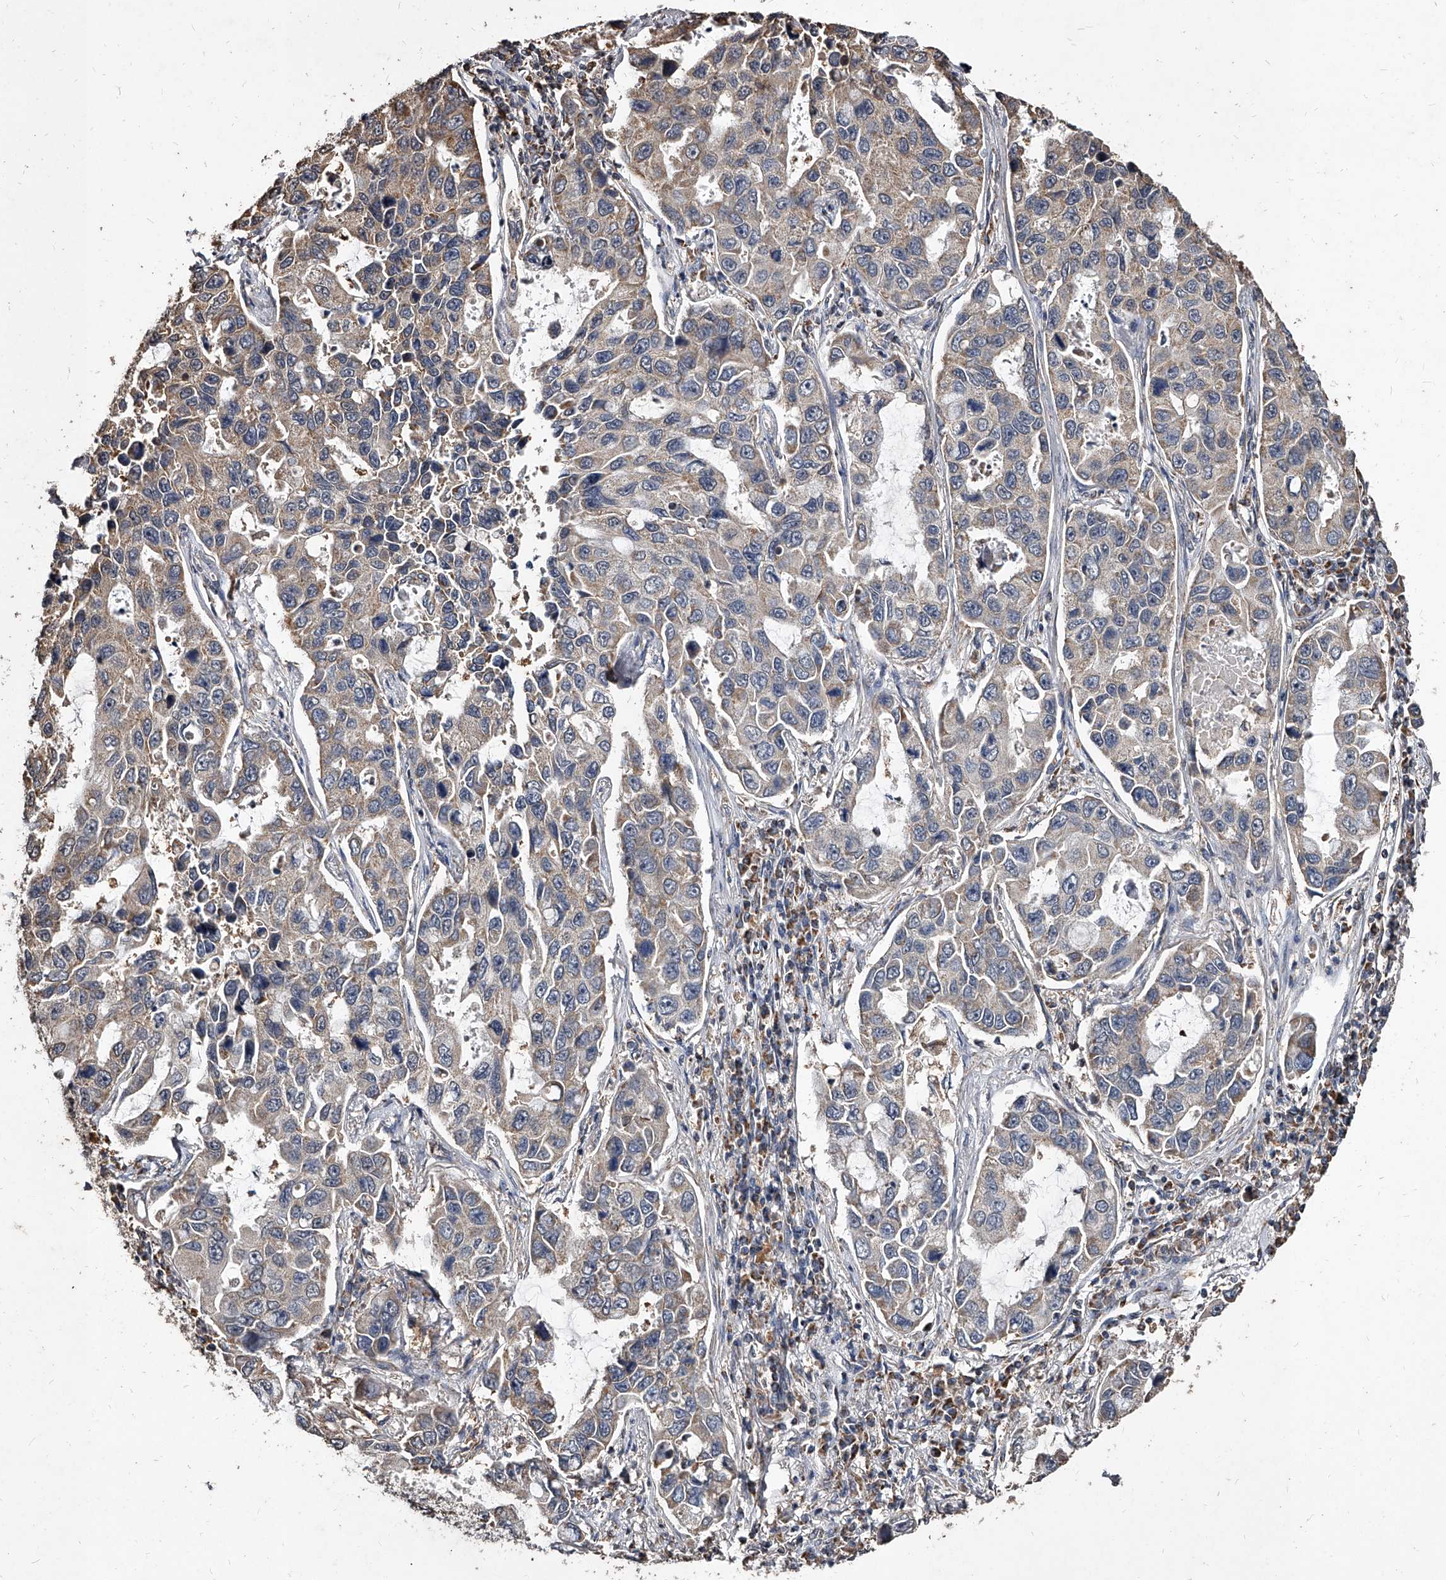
{"staining": {"intensity": "weak", "quantity": "25%-75%", "location": "cytoplasmic/membranous"}, "tissue": "lung cancer", "cell_type": "Tumor cells", "image_type": "cancer", "snomed": [{"axis": "morphology", "description": "Adenocarcinoma, NOS"}, {"axis": "topography", "description": "Lung"}], "caption": "An IHC micrograph of neoplastic tissue is shown. Protein staining in brown shows weak cytoplasmic/membranous positivity in lung cancer (adenocarcinoma) within tumor cells. (DAB (3,3'-diaminobenzidine) IHC with brightfield microscopy, high magnification).", "gene": "GPR183", "patient": {"sex": "male", "age": 64}}